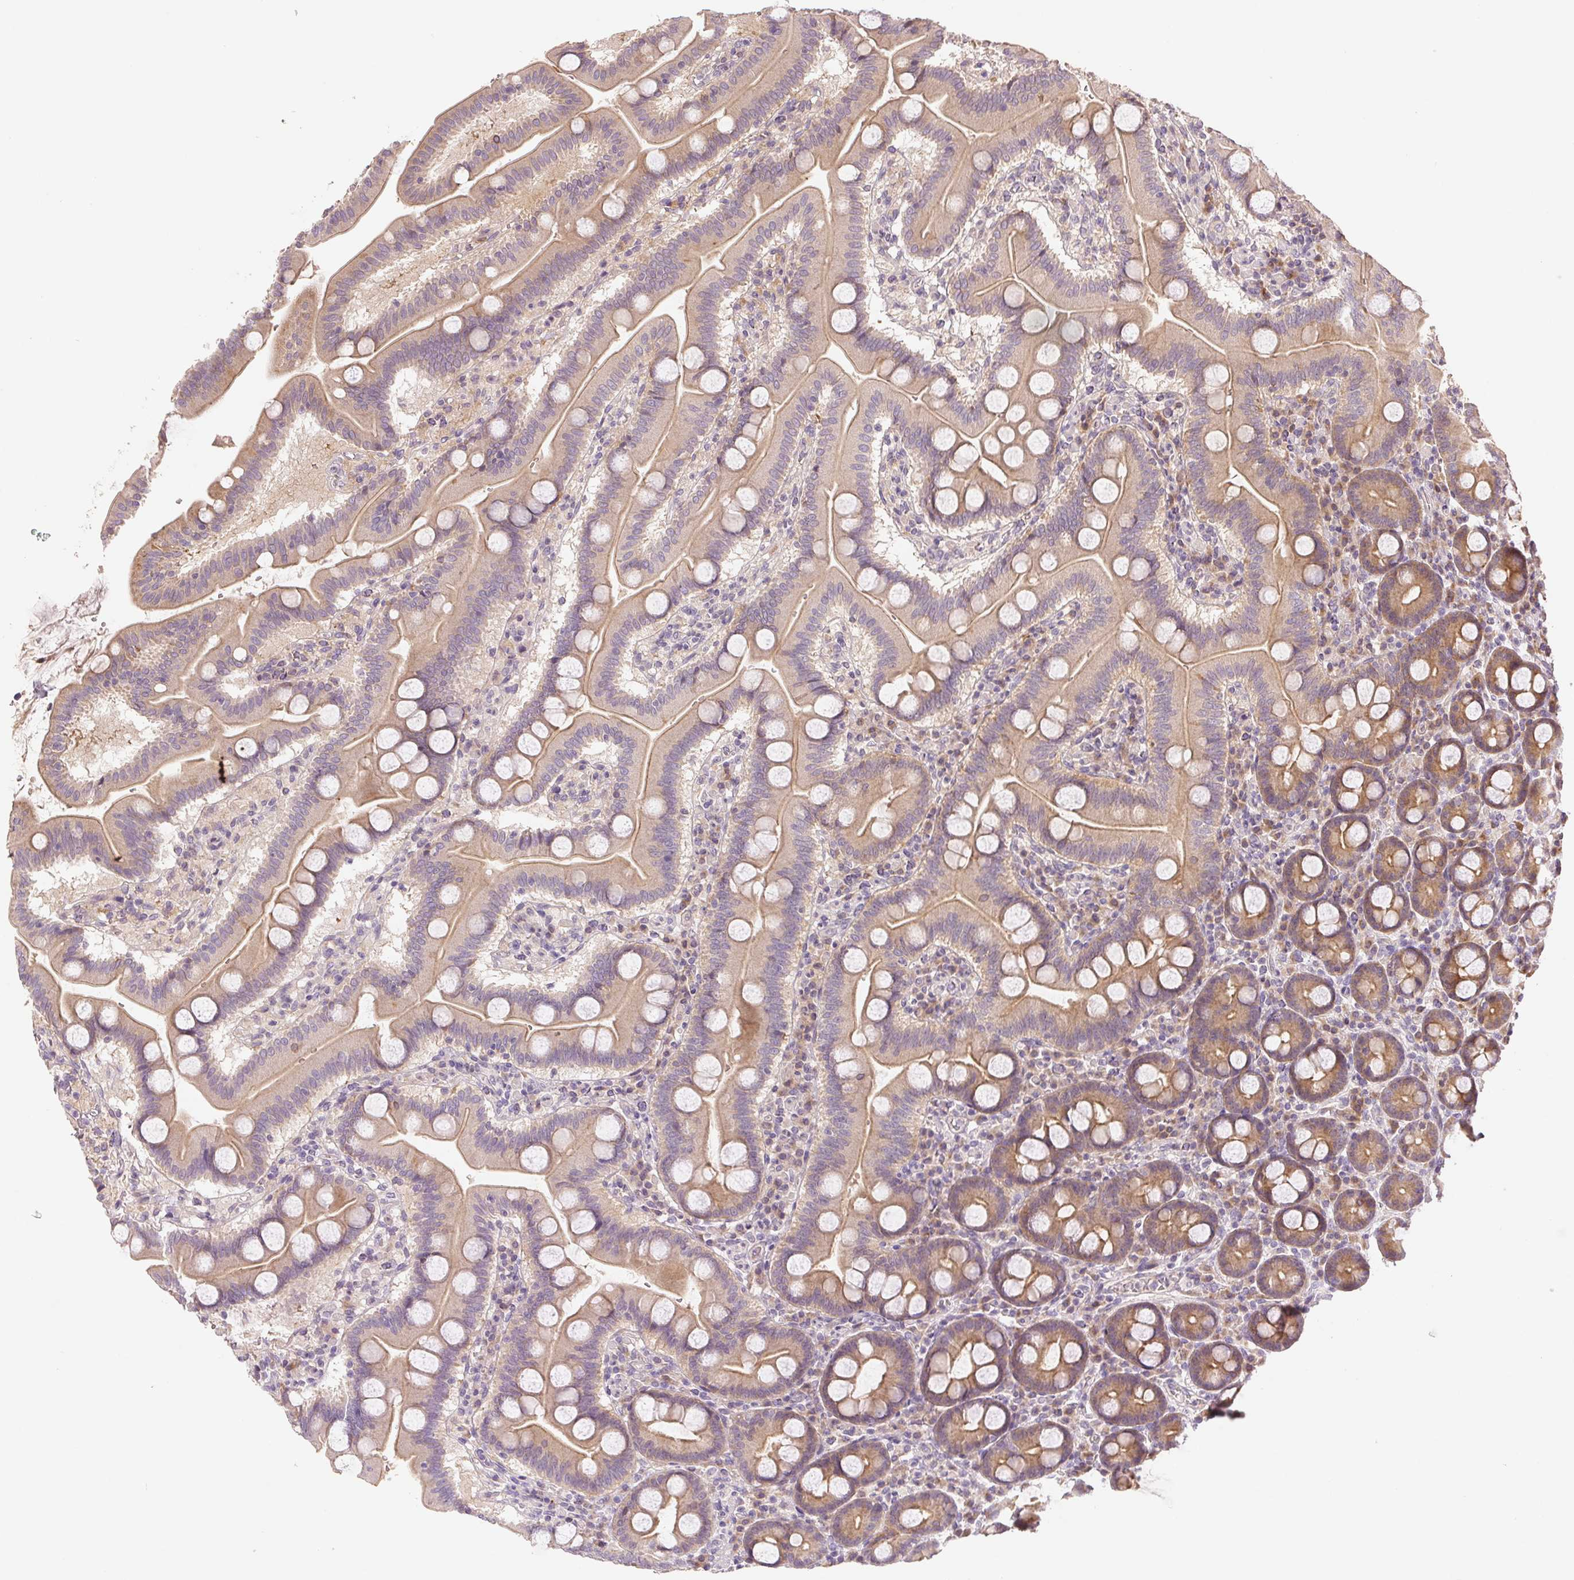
{"staining": {"intensity": "moderate", "quantity": ">75%", "location": "cytoplasmic/membranous"}, "tissue": "duodenum", "cell_type": "Glandular cells", "image_type": "normal", "snomed": [{"axis": "morphology", "description": "Normal tissue, NOS"}, {"axis": "topography", "description": "Pancreas"}, {"axis": "topography", "description": "Duodenum"}], "caption": "Protein positivity by immunohistochemistry (IHC) displays moderate cytoplasmic/membranous positivity in approximately >75% of glandular cells in normal duodenum.", "gene": "YIF1B", "patient": {"sex": "male", "age": 59}}